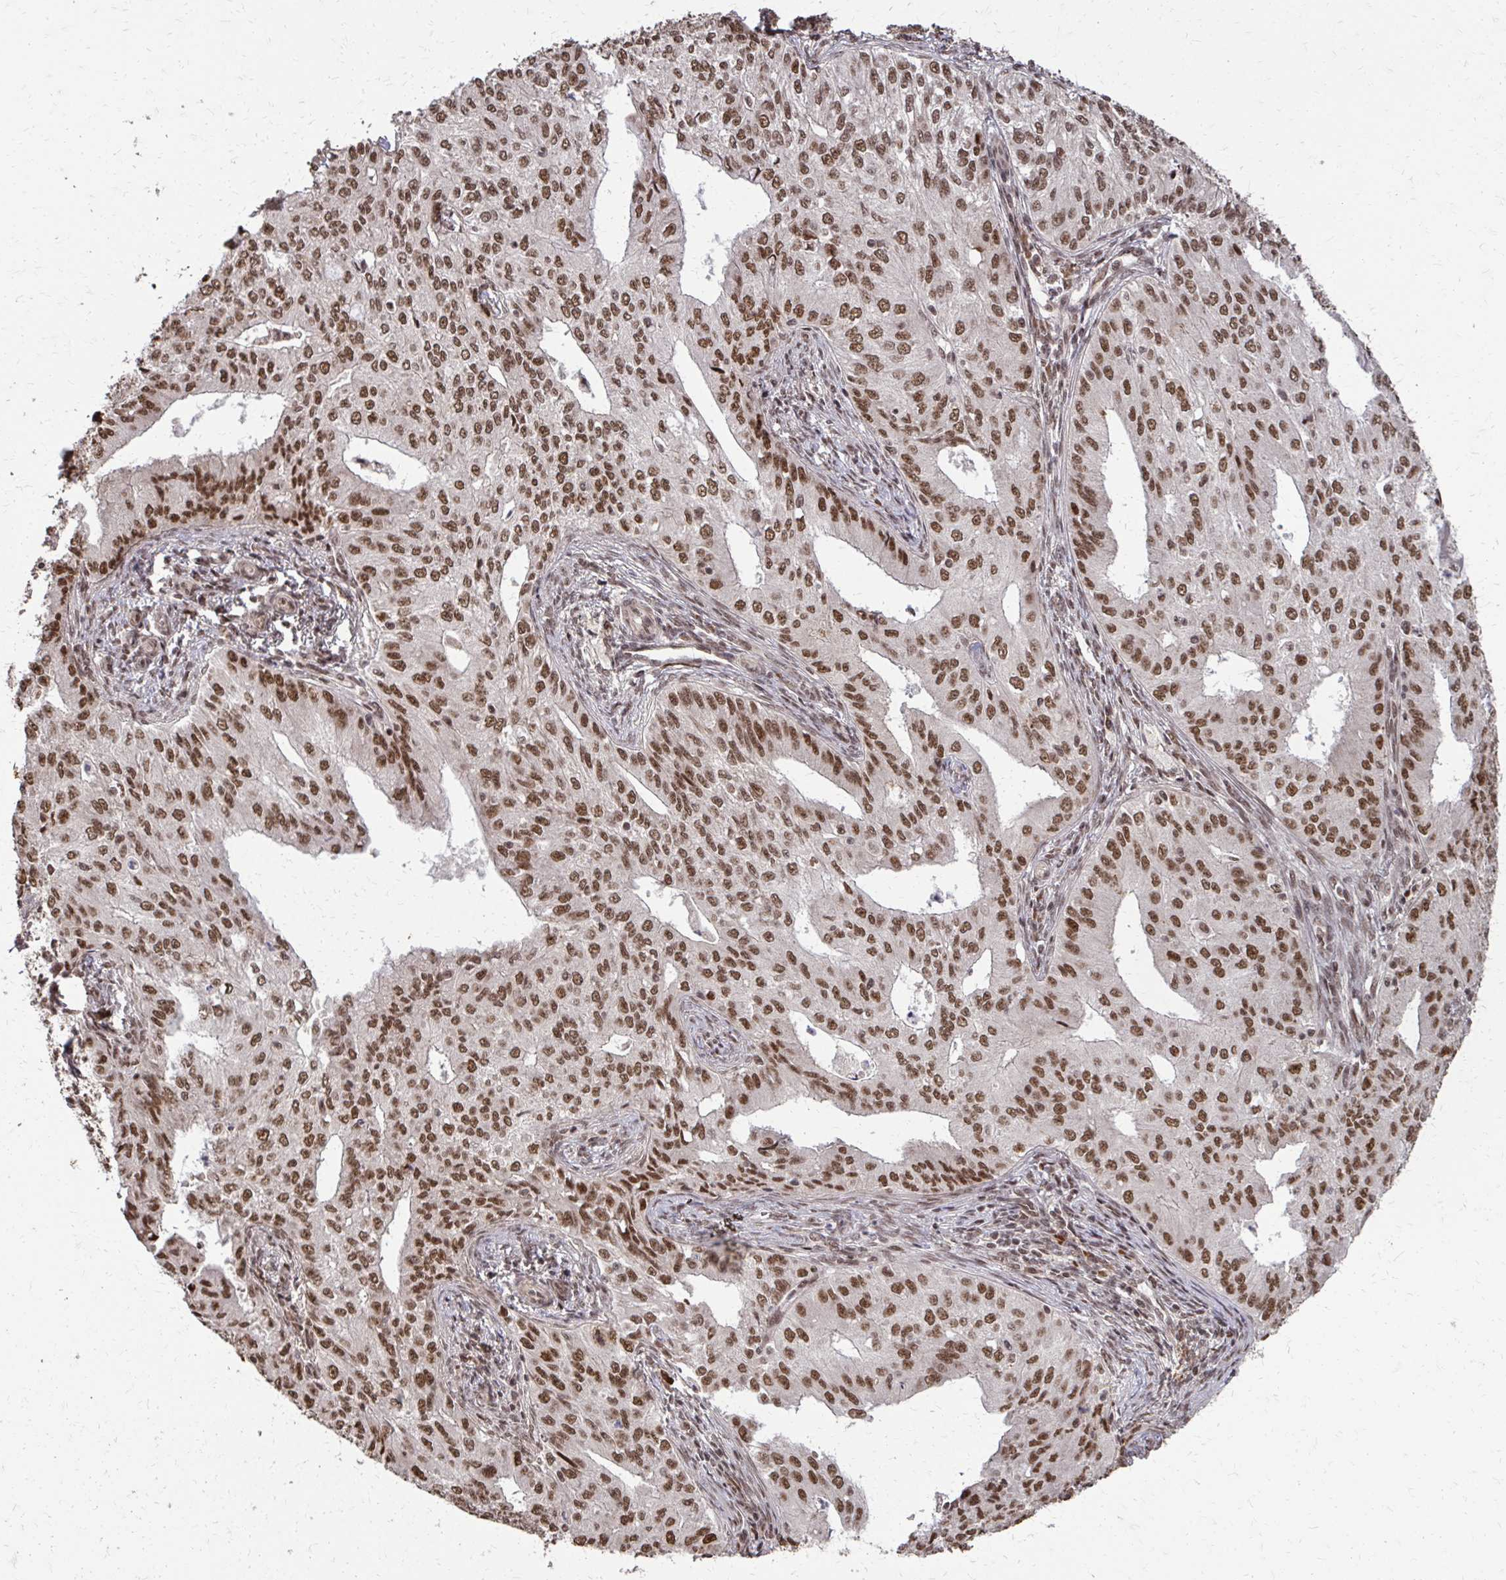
{"staining": {"intensity": "moderate", "quantity": ">75%", "location": "nuclear"}, "tissue": "endometrial cancer", "cell_type": "Tumor cells", "image_type": "cancer", "snomed": [{"axis": "morphology", "description": "Adenocarcinoma, NOS"}, {"axis": "topography", "description": "Endometrium"}], "caption": "A histopathology image of human endometrial cancer stained for a protein exhibits moderate nuclear brown staining in tumor cells.", "gene": "SS18", "patient": {"sex": "female", "age": 50}}